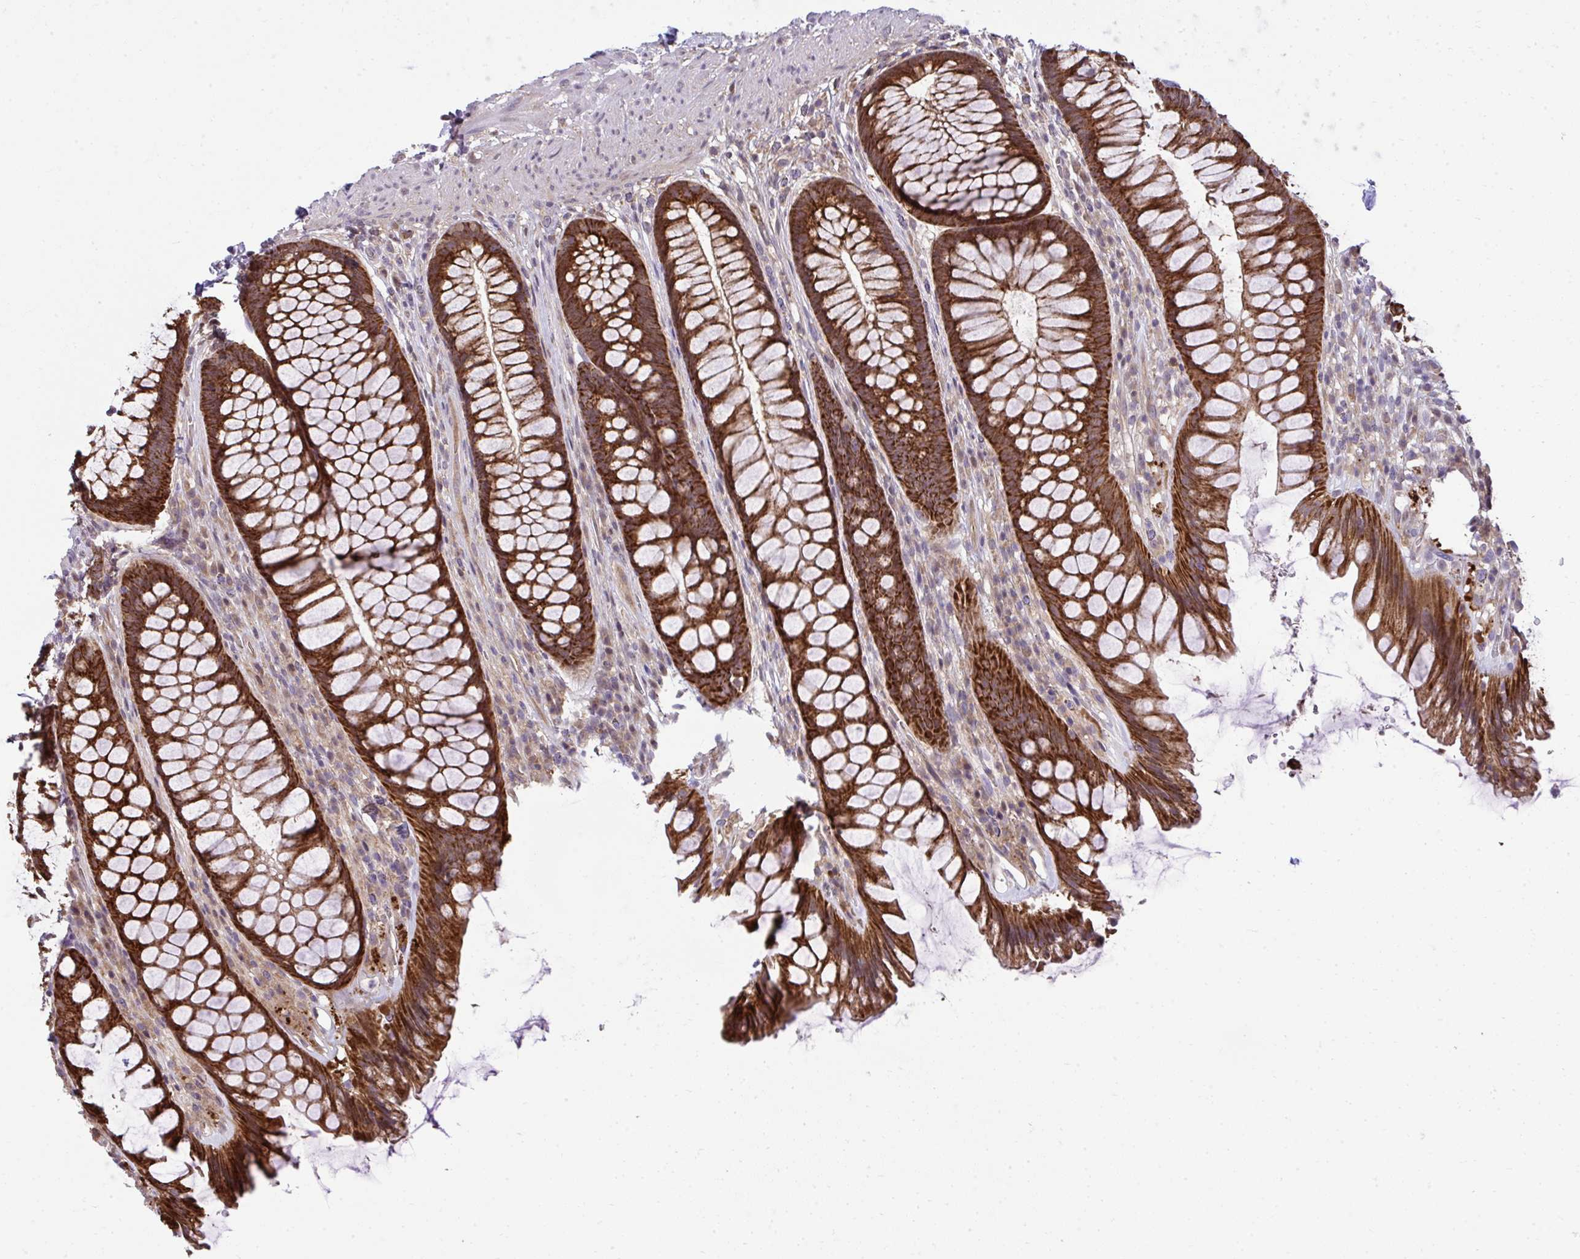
{"staining": {"intensity": "strong", "quantity": ">75%", "location": "cytoplasmic/membranous"}, "tissue": "rectum", "cell_type": "Glandular cells", "image_type": "normal", "snomed": [{"axis": "morphology", "description": "Normal tissue, NOS"}, {"axis": "topography", "description": "Rectum"}], "caption": "Rectum stained with DAB (3,3'-diaminobenzidine) IHC demonstrates high levels of strong cytoplasmic/membranous staining in about >75% of glandular cells. (IHC, brightfield microscopy, high magnification).", "gene": "RDH14", "patient": {"sex": "male", "age": 53}}